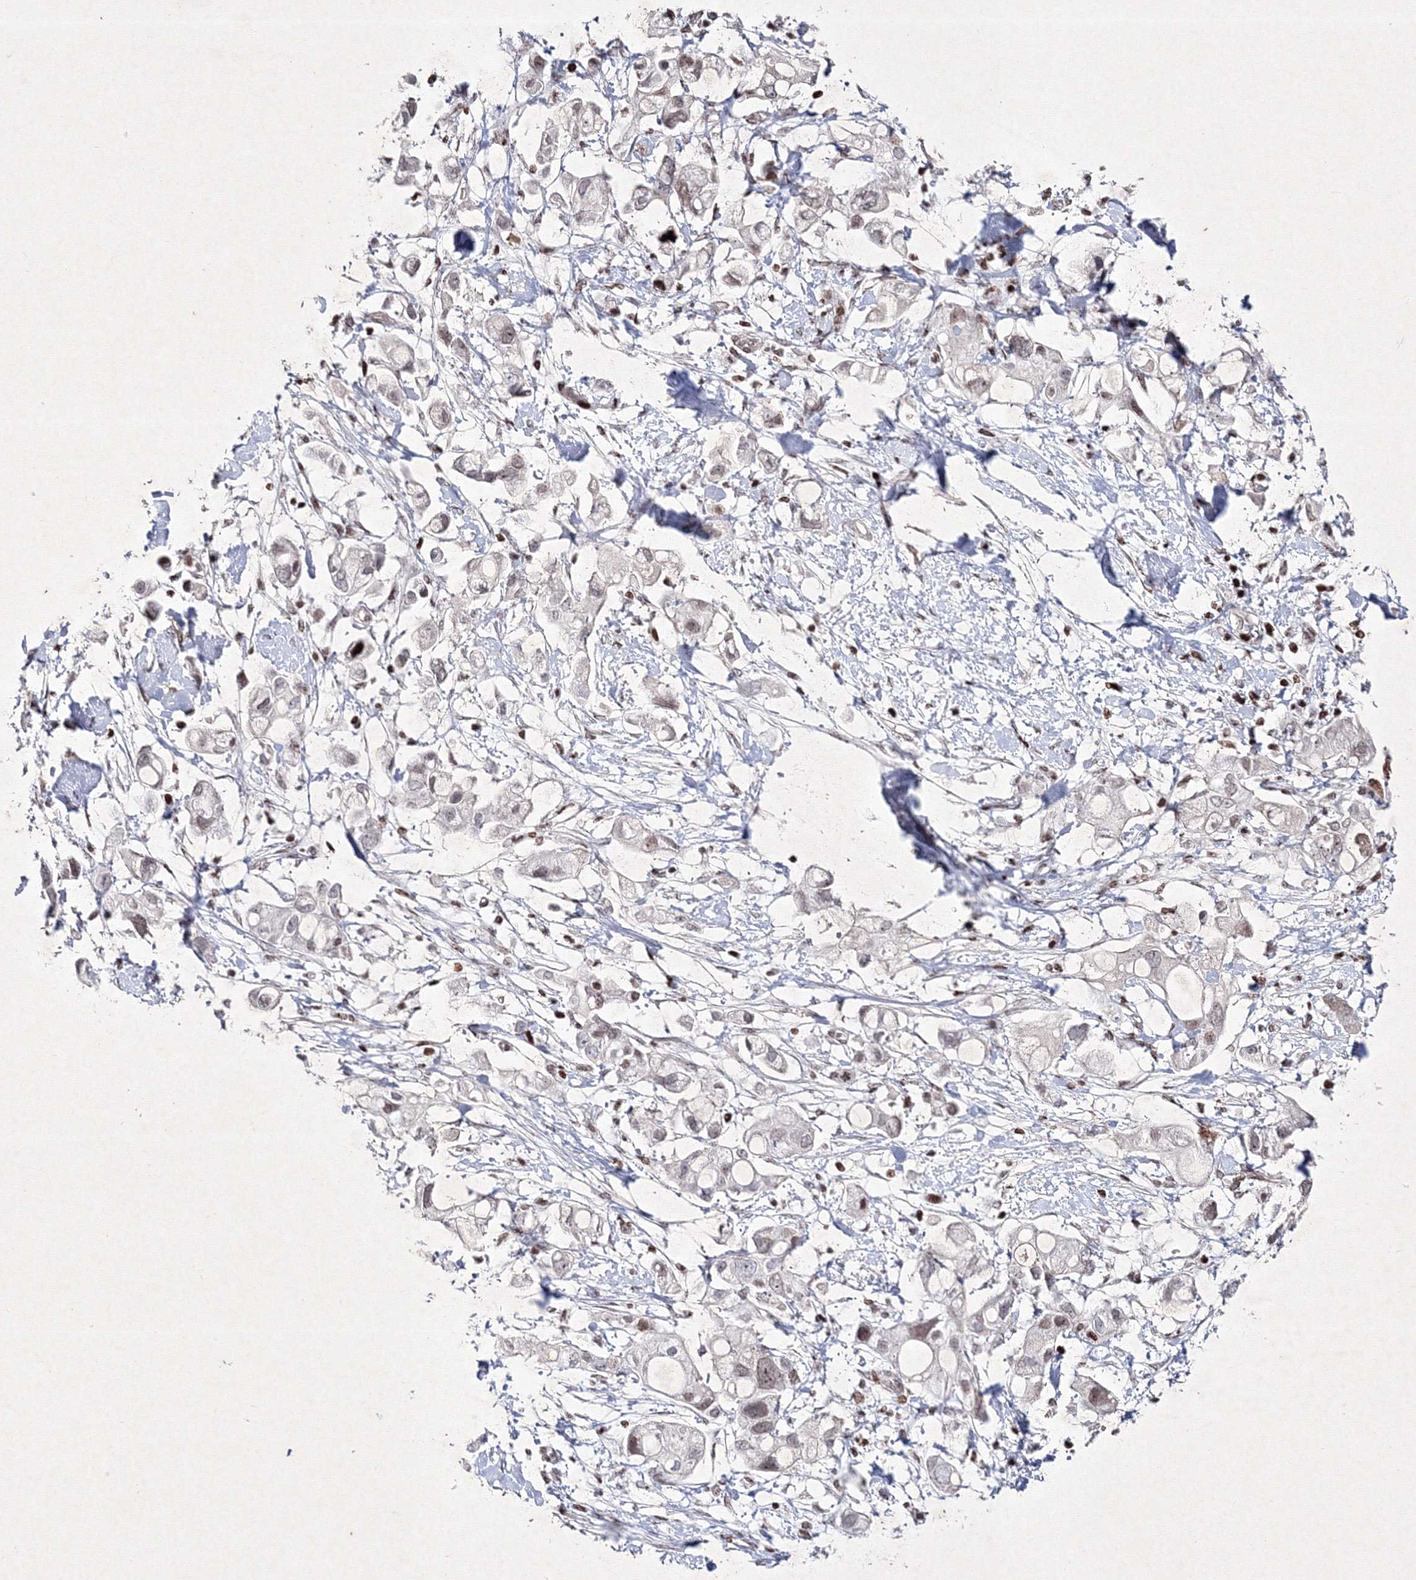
{"staining": {"intensity": "moderate", "quantity": ">75%", "location": "nuclear"}, "tissue": "pancreatic cancer", "cell_type": "Tumor cells", "image_type": "cancer", "snomed": [{"axis": "morphology", "description": "Adenocarcinoma, NOS"}, {"axis": "topography", "description": "Pancreas"}], "caption": "Human pancreatic cancer (adenocarcinoma) stained for a protein (brown) demonstrates moderate nuclear positive expression in approximately >75% of tumor cells.", "gene": "SMIM29", "patient": {"sex": "female", "age": 56}}